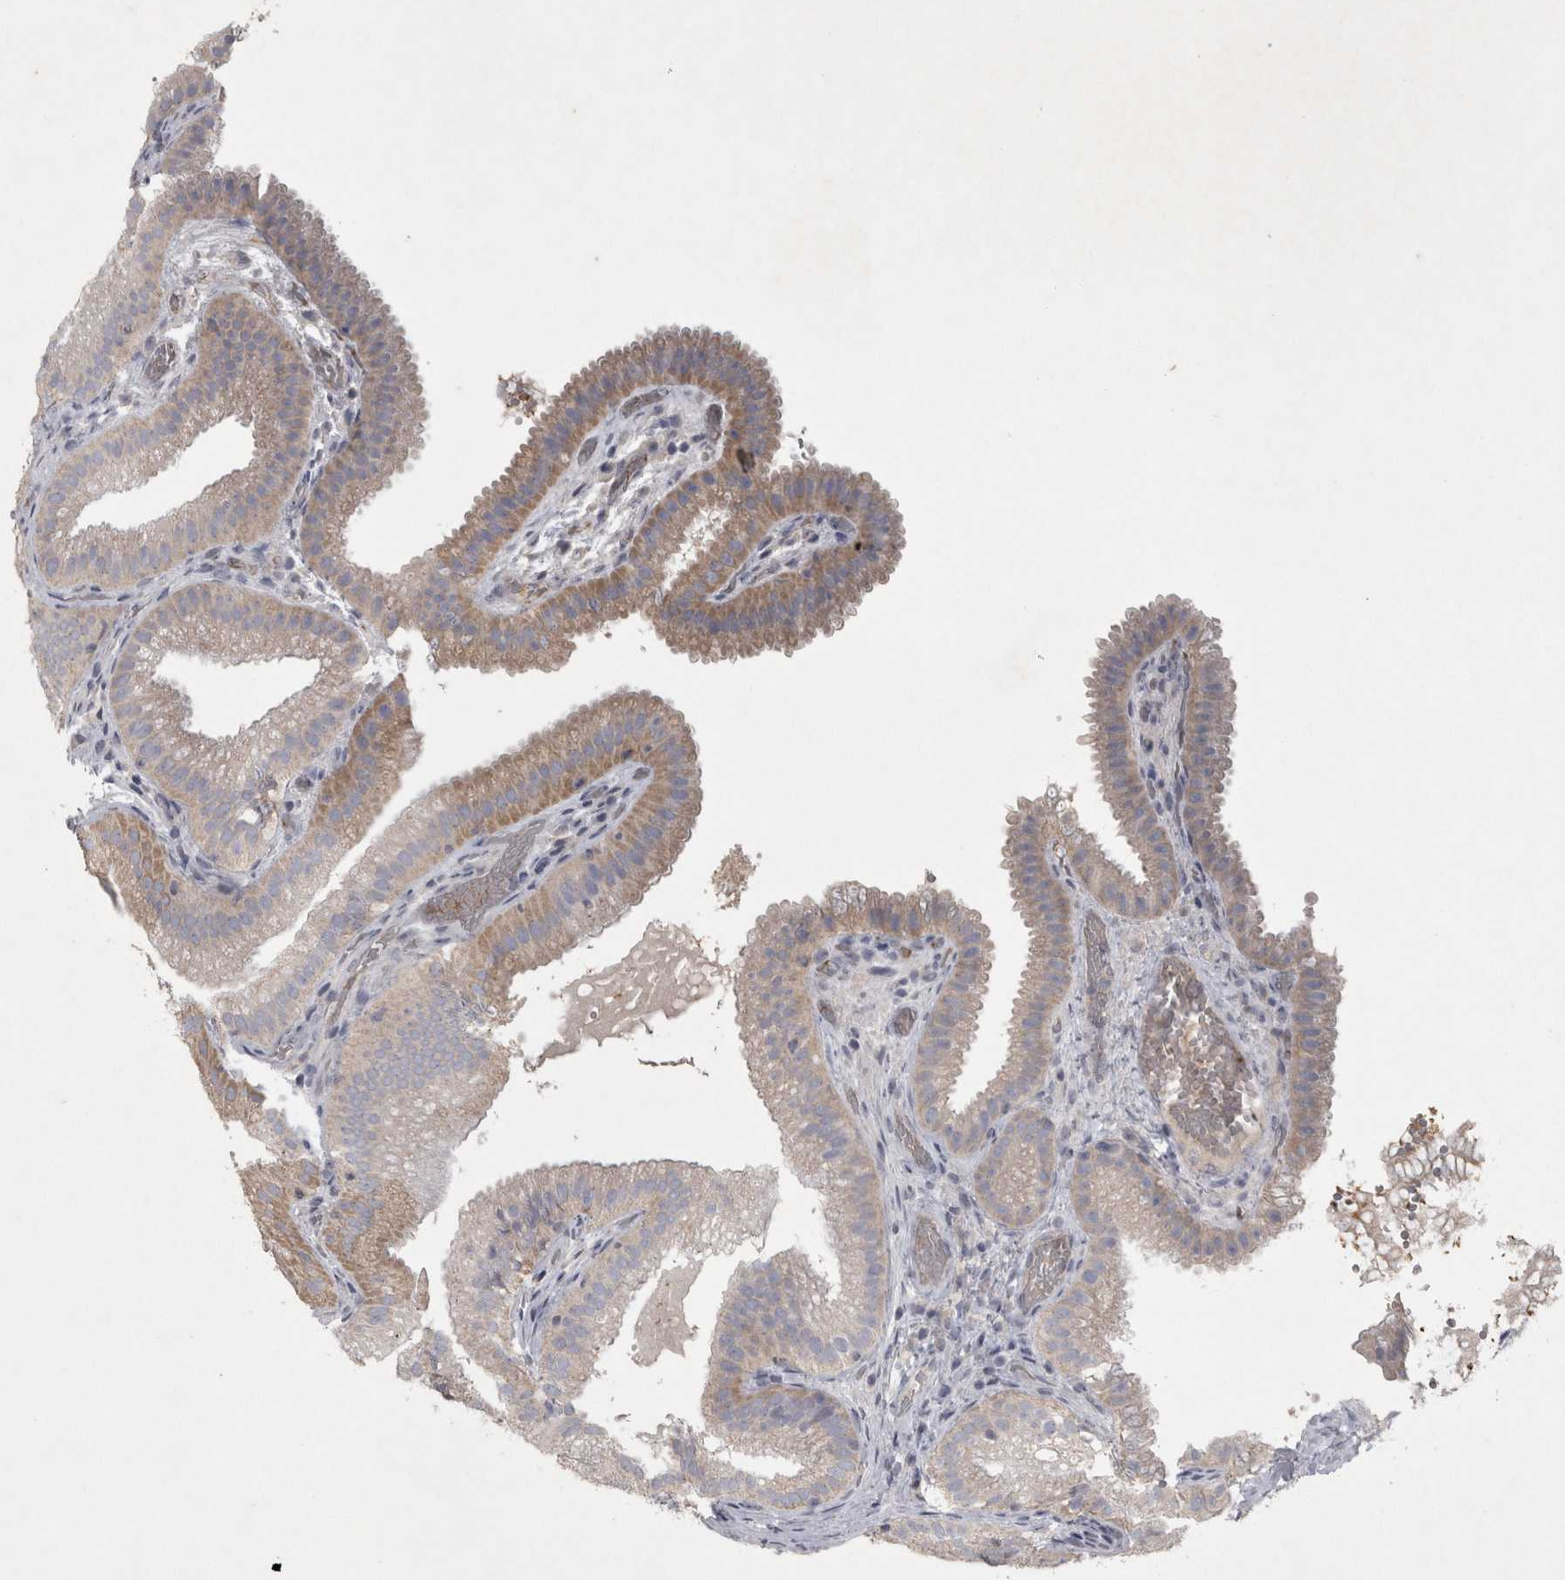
{"staining": {"intensity": "weak", "quantity": "25%-75%", "location": "cytoplasmic/membranous"}, "tissue": "gallbladder", "cell_type": "Glandular cells", "image_type": "normal", "snomed": [{"axis": "morphology", "description": "Normal tissue, NOS"}, {"axis": "topography", "description": "Gallbladder"}], "caption": "Protein expression analysis of normal gallbladder demonstrates weak cytoplasmic/membranous staining in approximately 25%-75% of glandular cells.", "gene": "ENPP7", "patient": {"sex": "female", "age": 30}}